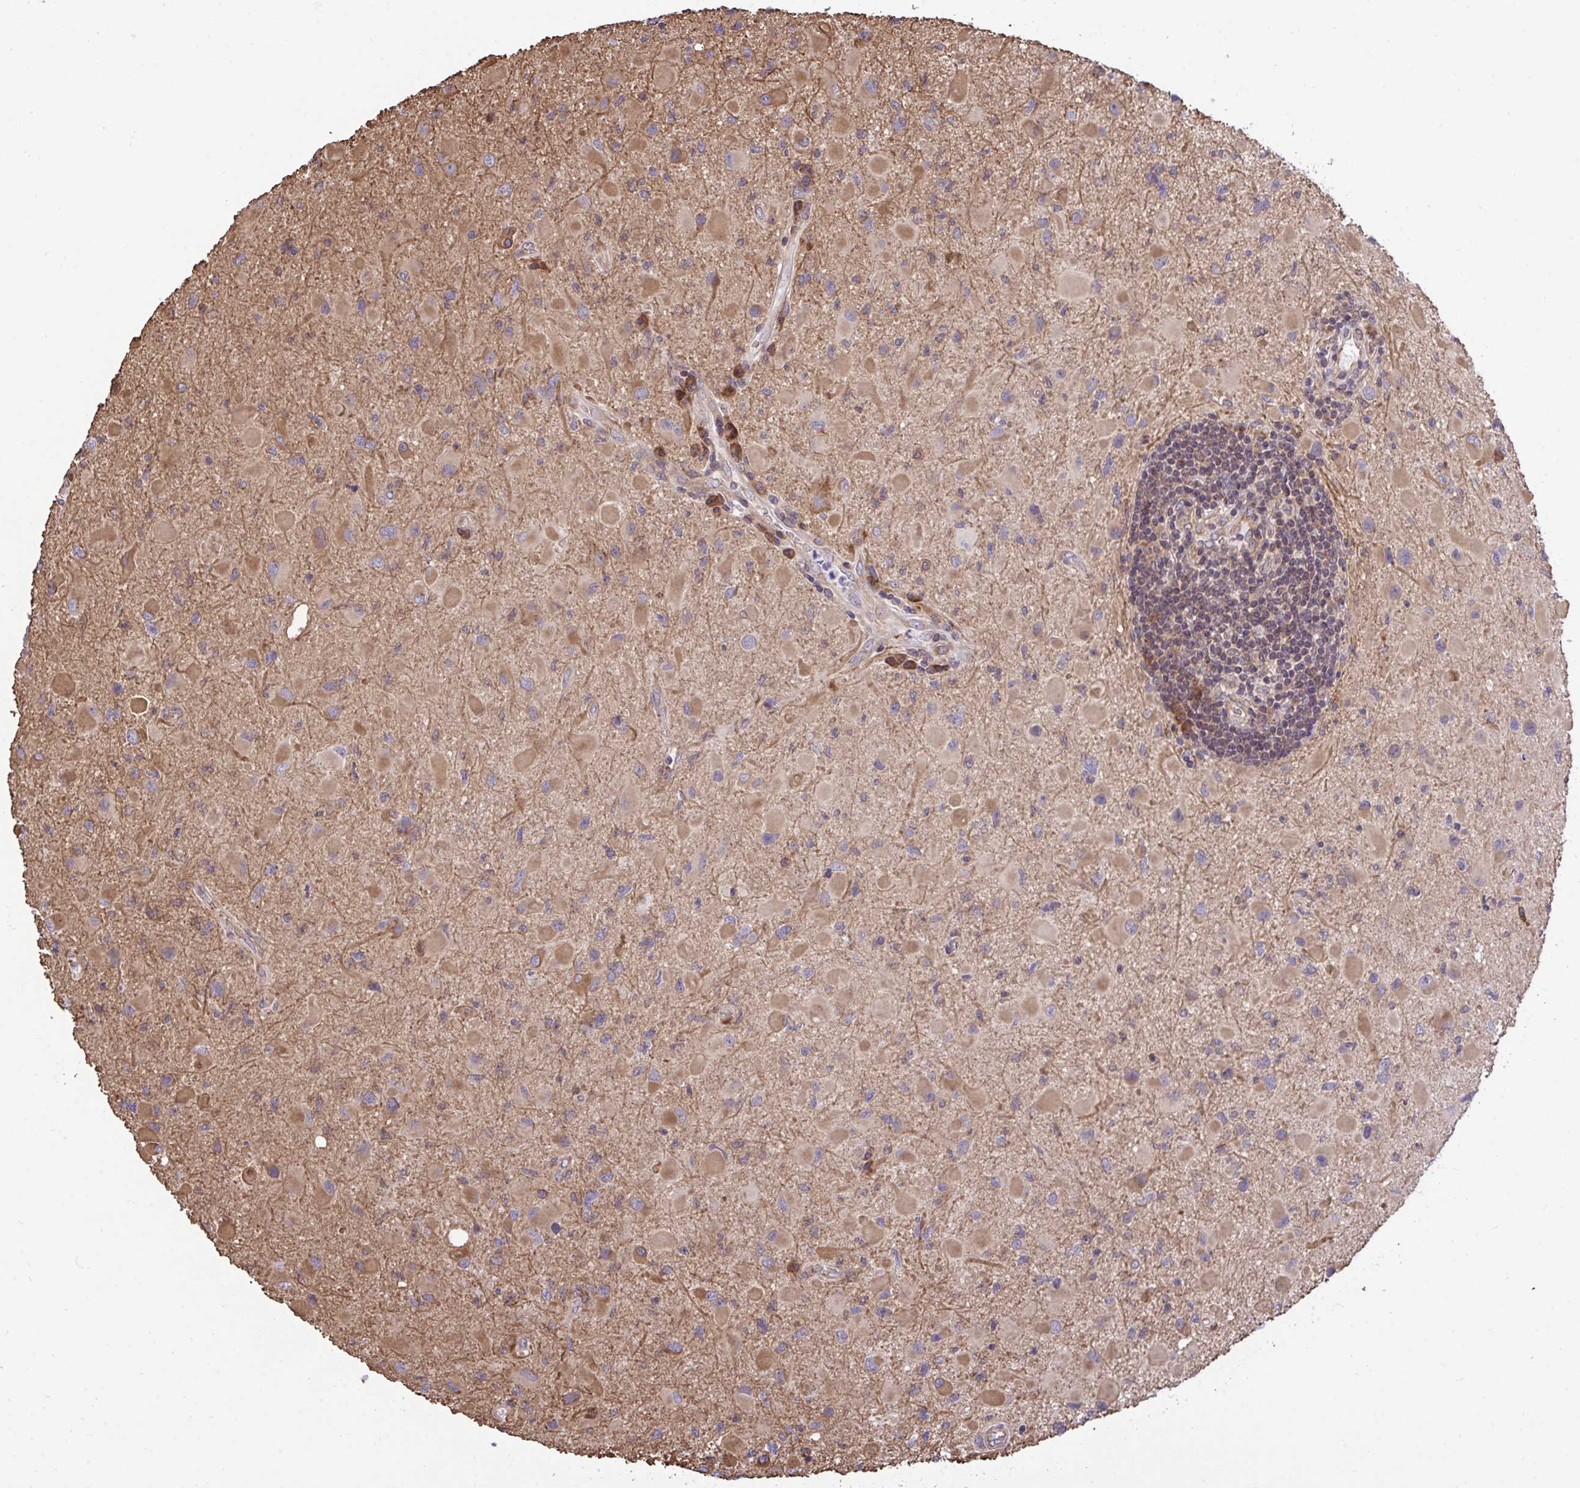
{"staining": {"intensity": "moderate", "quantity": ">75%", "location": "cytoplasmic/membranous"}, "tissue": "glioma", "cell_type": "Tumor cells", "image_type": "cancer", "snomed": [{"axis": "morphology", "description": "Glioma, malignant, Low grade"}, {"axis": "topography", "description": "Brain"}], "caption": "The immunohistochemical stain highlights moderate cytoplasmic/membranous staining in tumor cells of malignant glioma (low-grade) tissue. (IHC, brightfield microscopy, high magnification).", "gene": "RPS15", "patient": {"sex": "female", "age": 32}}